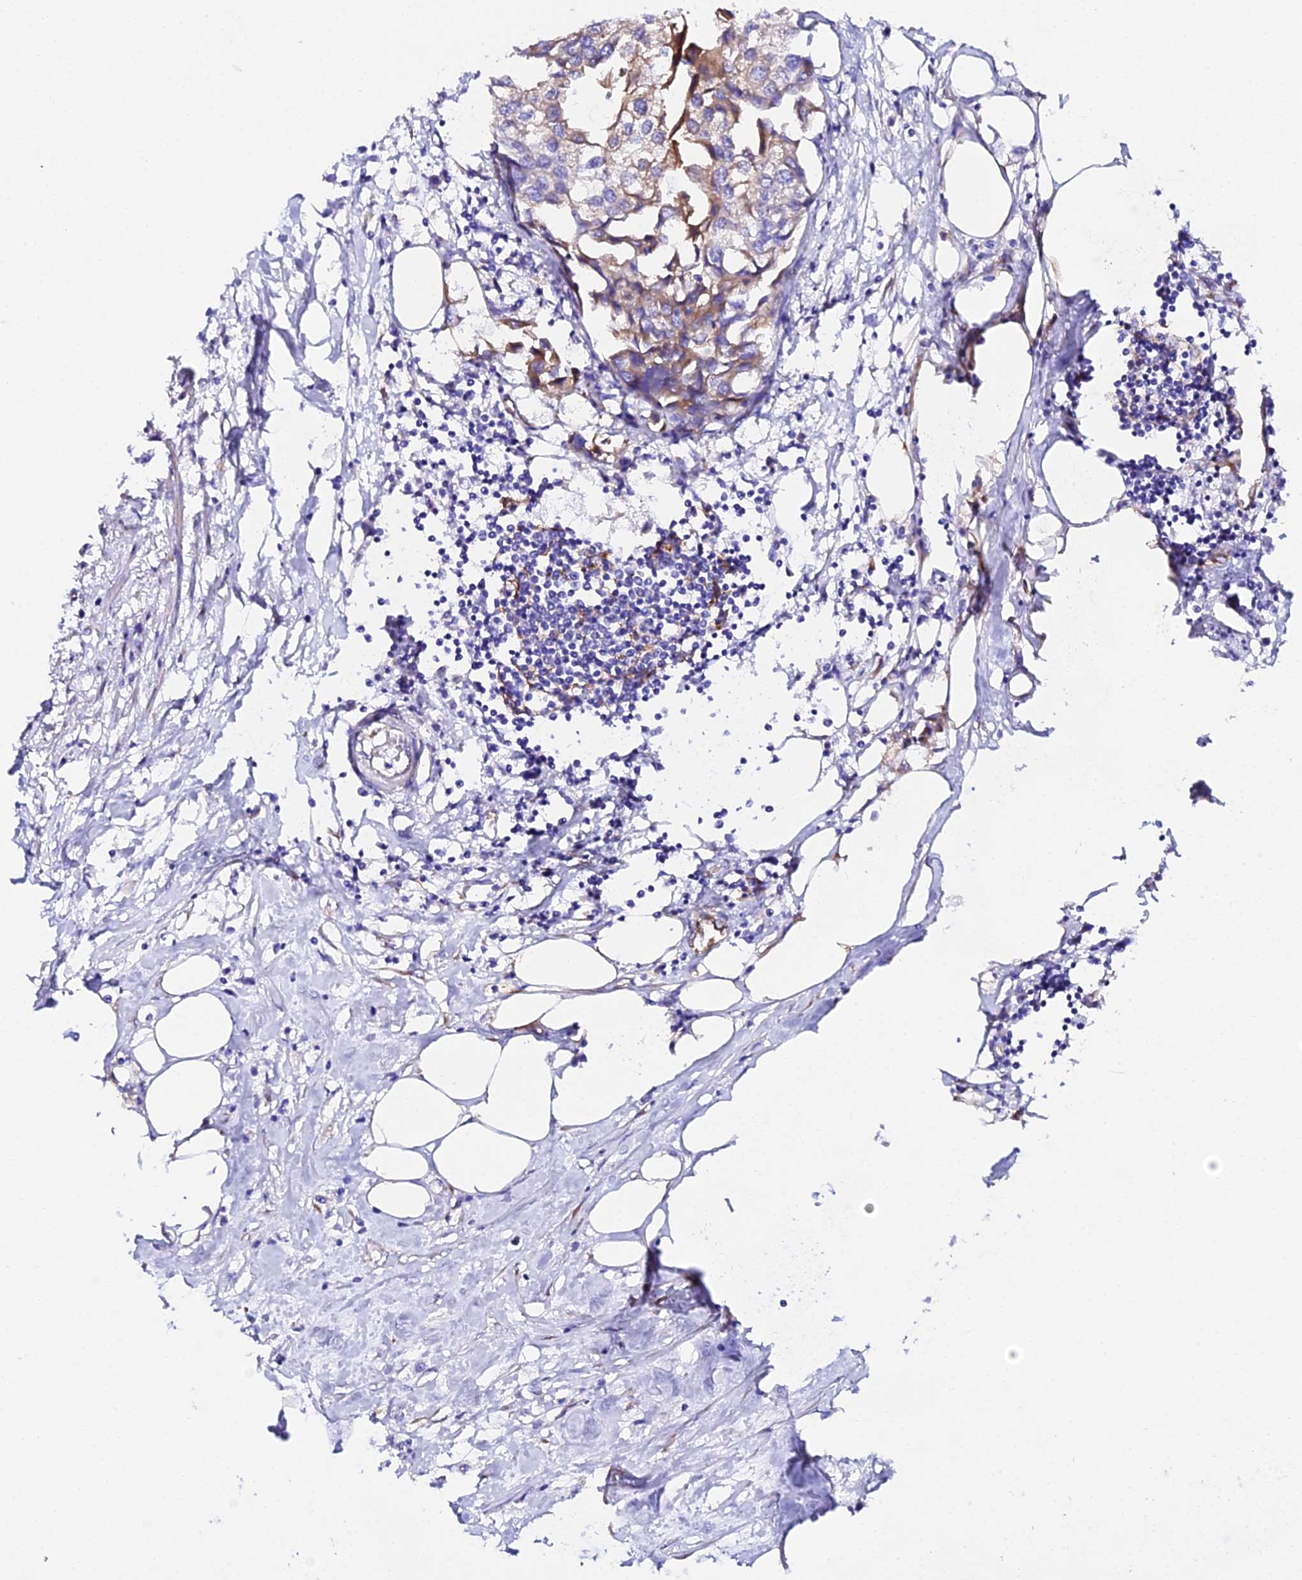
{"staining": {"intensity": "moderate", "quantity": "25%-75%", "location": "cytoplasmic/membranous"}, "tissue": "urothelial cancer", "cell_type": "Tumor cells", "image_type": "cancer", "snomed": [{"axis": "morphology", "description": "Urothelial carcinoma, High grade"}, {"axis": "topography", "description": "Urinary bladder"}], "caption": "Tumor cells show medium levels of moderate cytoplasmic/membranous positivity in approximately 25%-75% of cells in urothelial cancer. (brown staining indicates protein expression, while blue staining denotes nuclei).", "gene": "CFAP45", "patient": {"sex": "male", "age": 64}}